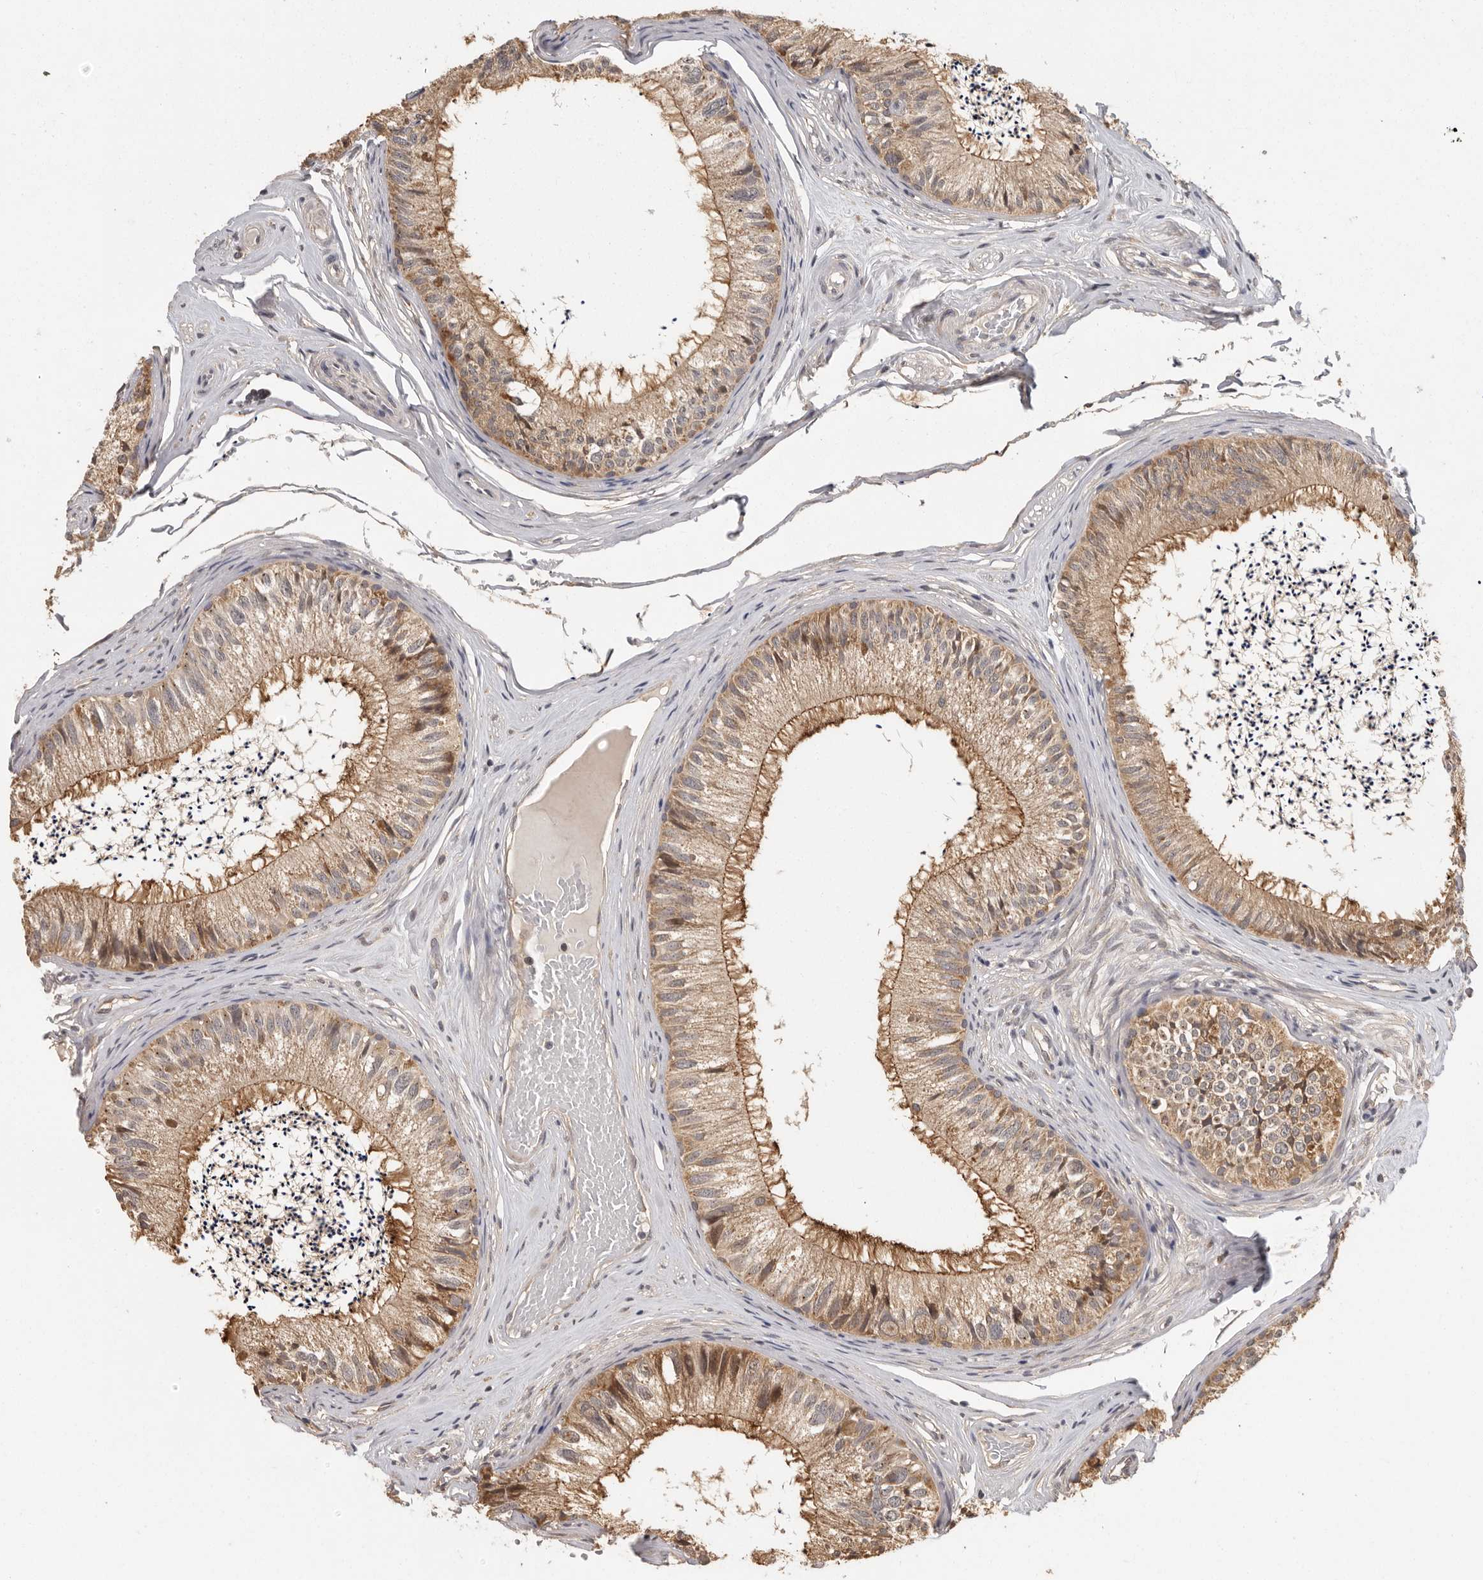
{"staining": {"intensity": "strong", "quantity": ">75%", "location": "cytoplasmic/membranous"}, "tissue": "epididymis", "cell_type": "Glandular cells", "image_type": "normal", "snomed": [{"axis": "morphology", "description": "Normal tissue, NOS"}, {"axis": "topography", "description": "Epididymis"}], "caption": "IHC of normal human epididymis exhibits high levels of strong cytoplasmic/membranous staining in about >75% of glandular cells.", "gene": "BAIAP2", "patient": {"sex": "male", "age": 79}}